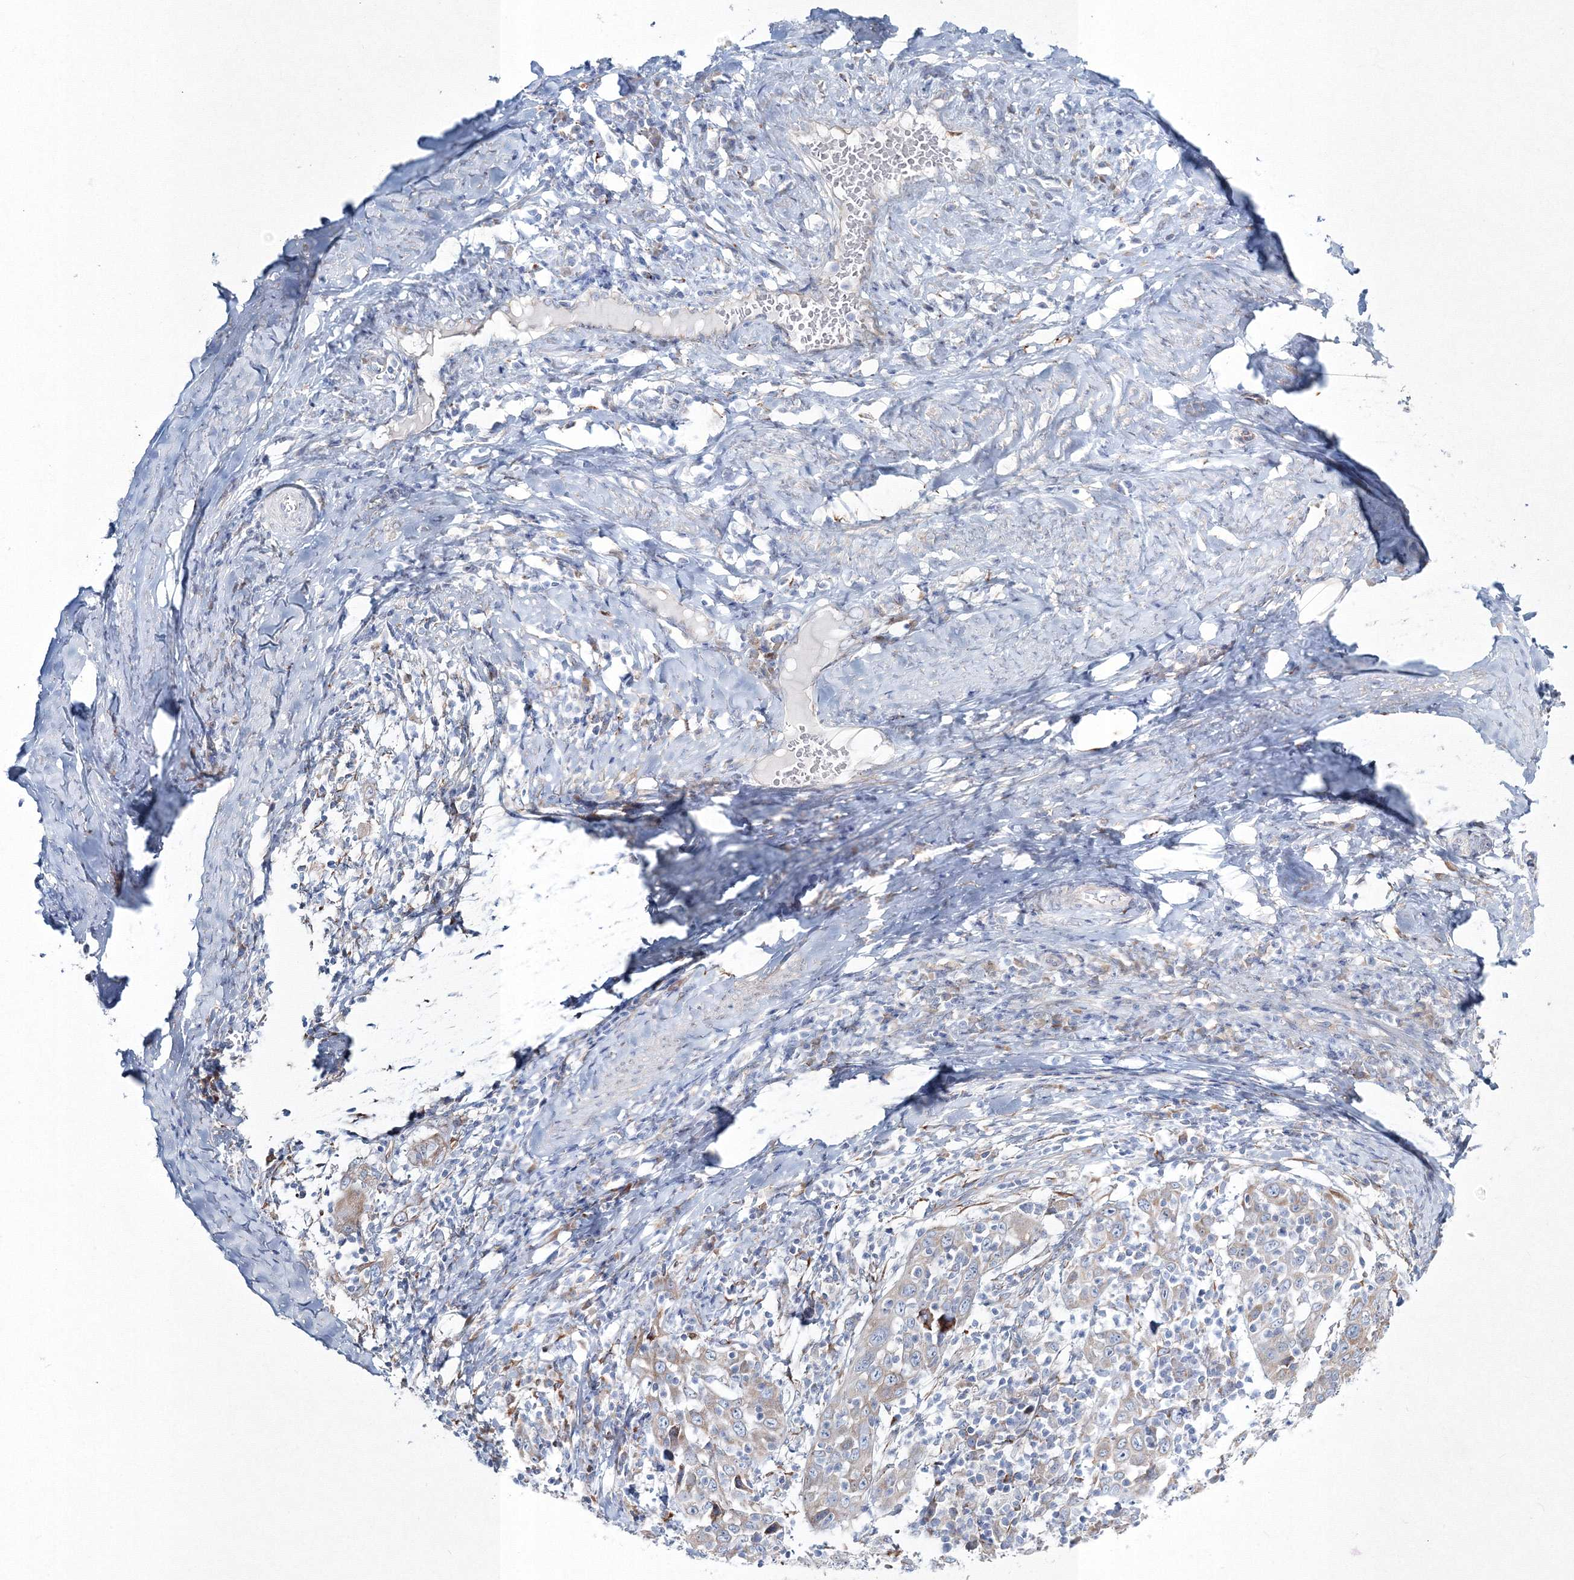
{"staining": {"intensity": "negative", "quantity": "none", "location": "none"}, "tissue": "cervical cancer", "cell_type": "Tumor cells", "image_type": "cancer", "snomed": [{"axis": "morphology", "description": "Squamous cell carcinoma, NOS"}, {"axis": "topography", "description": "Cervix"}], "caption": "Immunohistochemical staining of human squamous cell carcinoma (cervical) demonstrates no significant positivity in tumor cells.", "gene": "RCN1", "patient": {"sex": "female", "age": 46}}